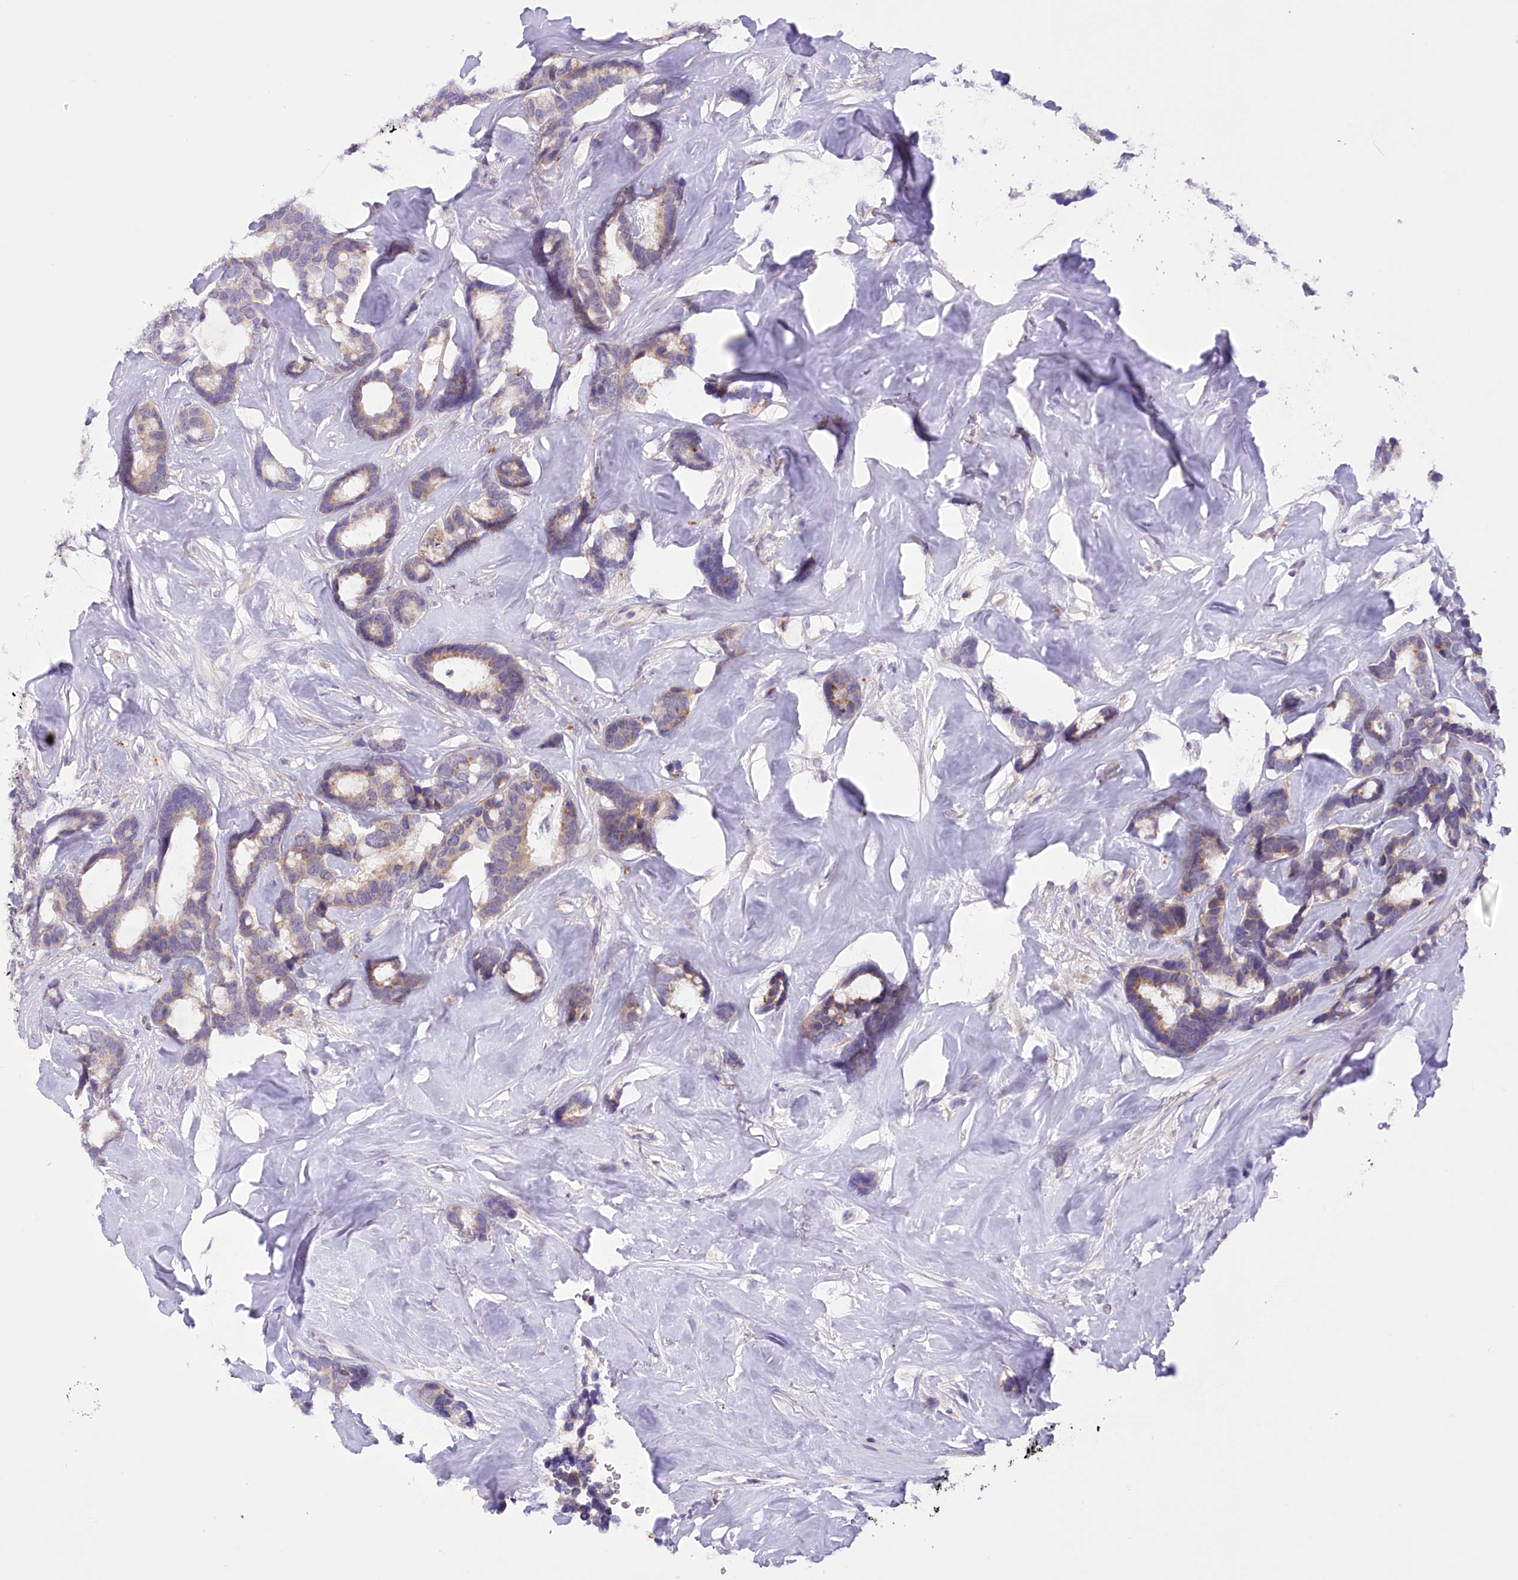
{"staining": {"intensity": "weak", "quantity": "25%-75%", "location": "cytoplasmic/membranous"}, "tissue": "breast cancer", "cell_type": "Tumor cells", "image_type": "cancer", "snomed": [{"axis": "morphology", "description": "Duct carcinoma"}, {"axis": "topography", "description": "Breast"}], "caption": "Brown immunohistochemical staining in human breast cancer (intraductal carcinoma) shows weak cytoplasmic/membranous expression in approximately 25%-75% of tumor cells. (Brightfield microscopy of DAB IHC at high magnification).", "gene": "DCUN1D1", "patient": {"sex": "female", "age": 87}}